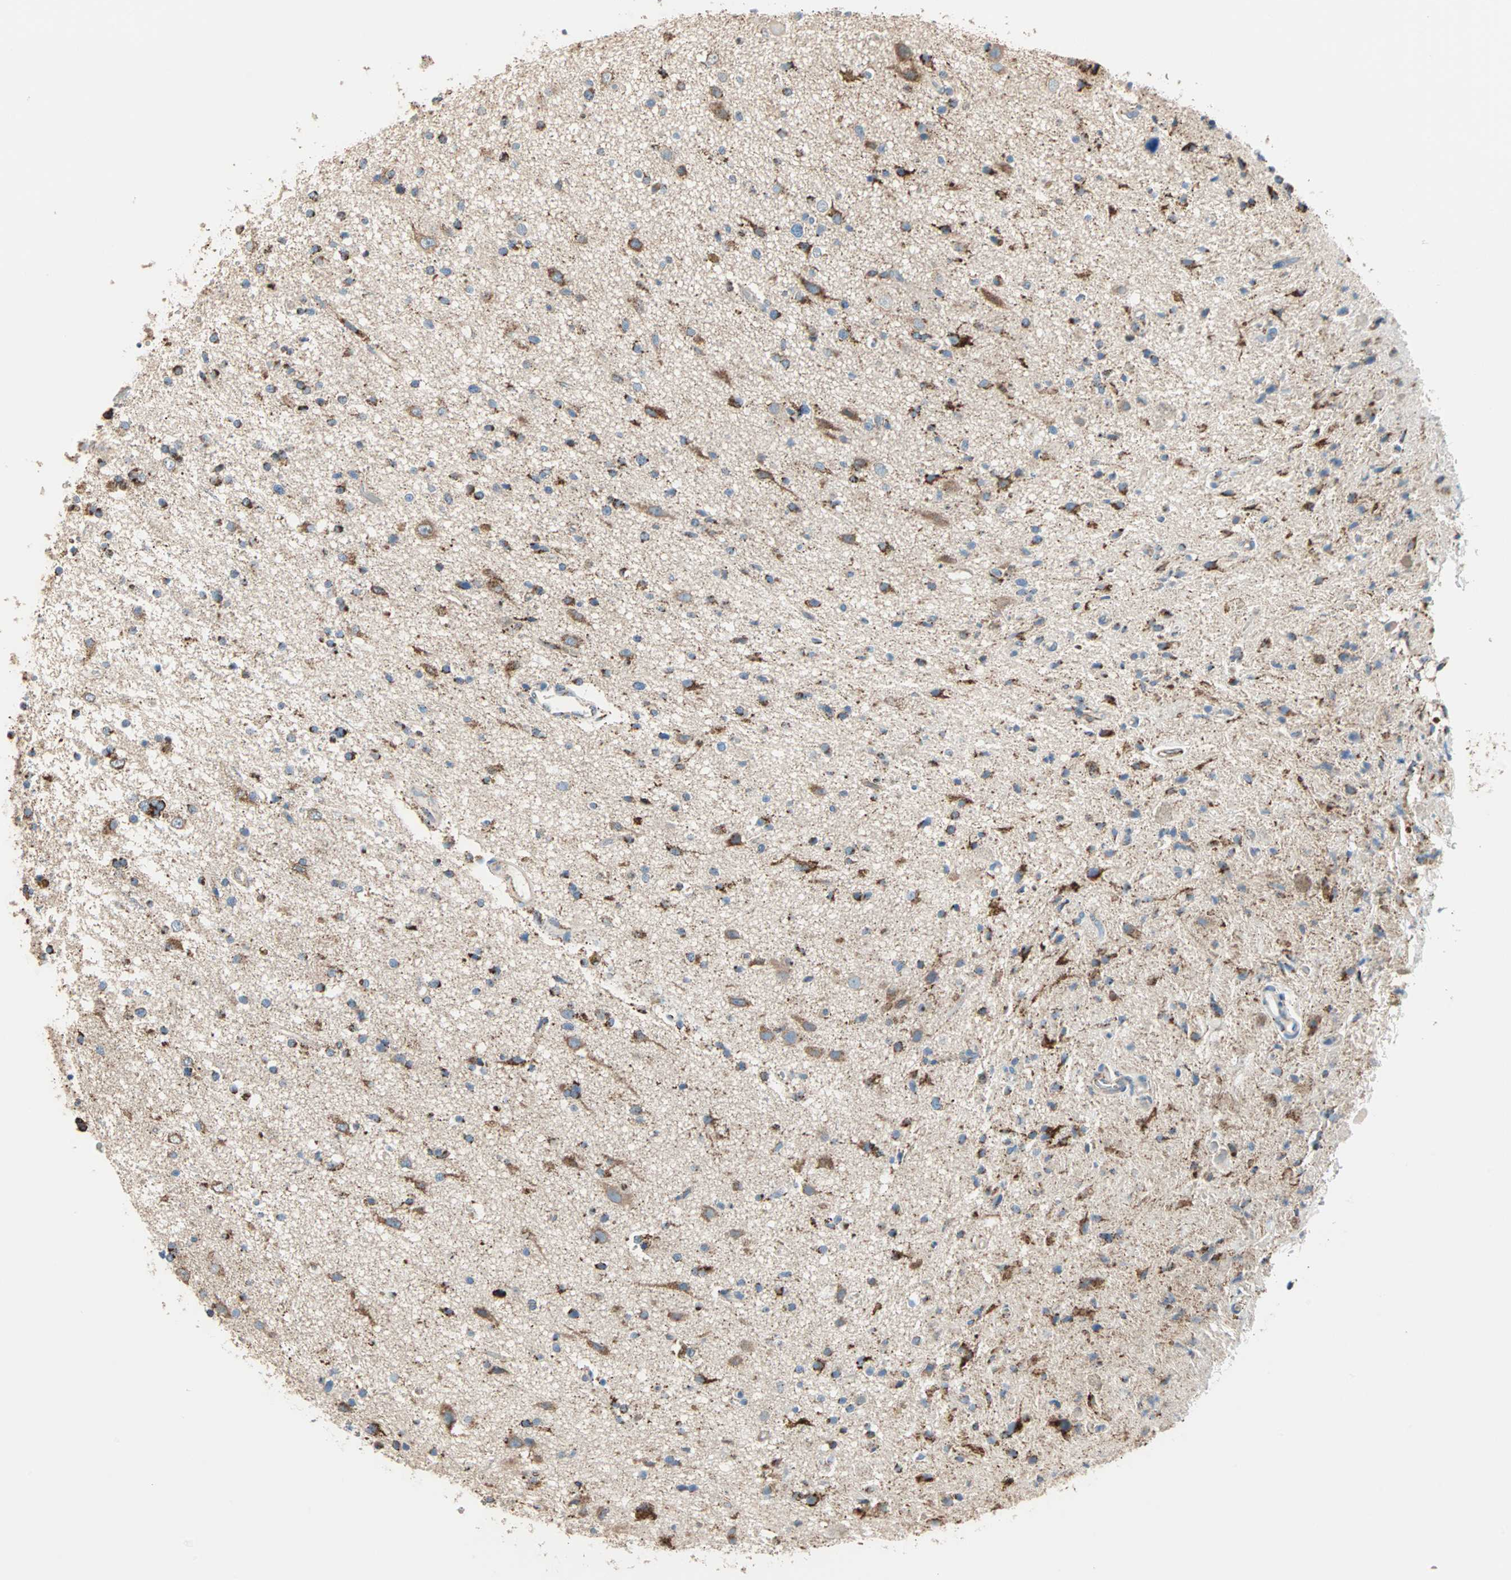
{"staining": {"intensity": "strong", "quantity": ">75%", "location": "cytoplasmic/membranous"}, "tissue": "glioma", "cell_type": "Tumor cells", "image_type": "cancer", "snomed": [{"axis": "morphology", "description": "Glioma, malignant, High grade"}, {"axis": "topography", "description": "Brain"}], "caption": "Immunohistochemical staining of human glioma exhibits high levels of strong cytoplasmic/membranous staining in about >75% of tumor cells. Nuclei are stained in blue.", "gene": "TST", "patient": {"sex": "male", "age": 33}}